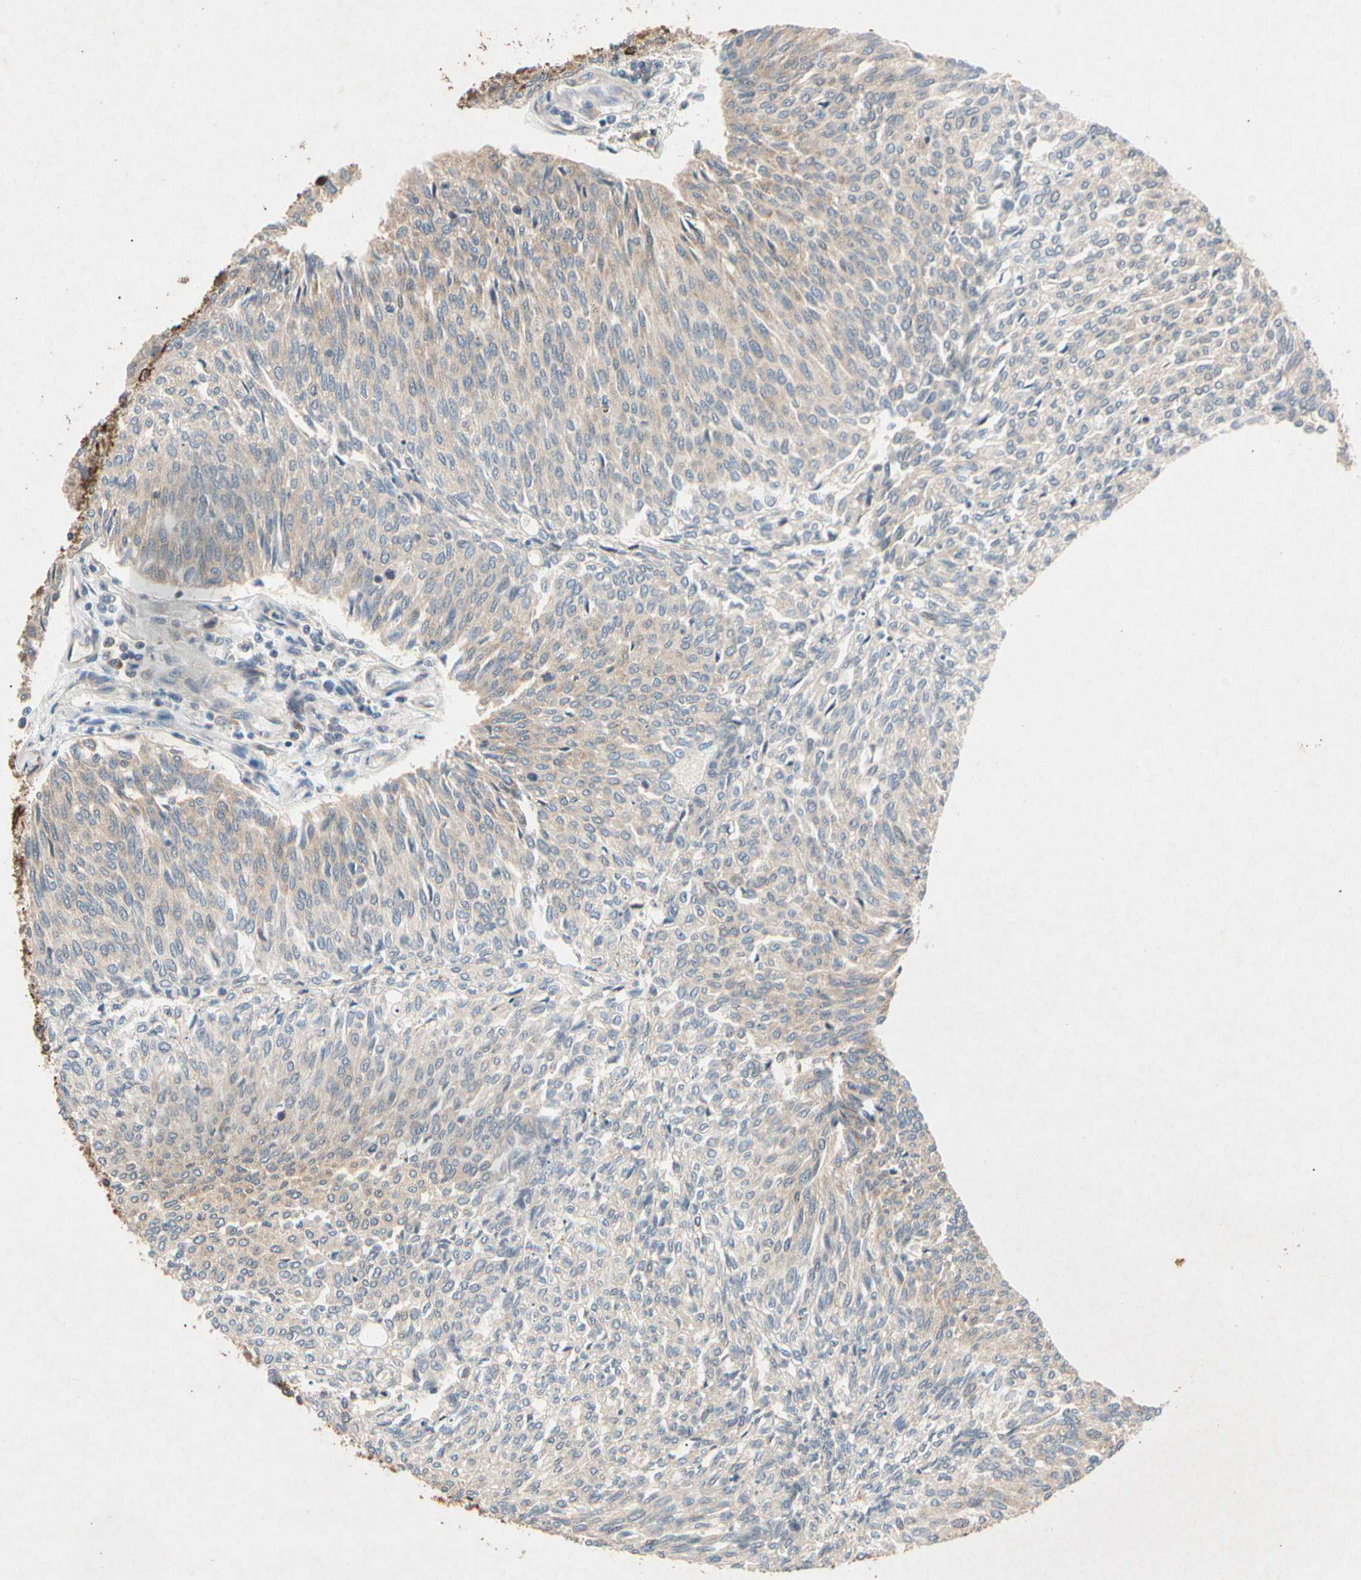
{"staining": {"intensity": "weak", "quantity": "25%-75%", "location": "cytoplasmic/membranous"}, "tissue": "urothelial cancer", "cell_type": "Tumor cells", "image_type": "cancer", "snomed": [{"axis": "morphology", "description": "Urothelial carcinoma, Low grade"}, {"axis": "topography", "description": "Urinary bladder"}], "caption": "IHC of human low-grade urothelial carcinoma reveals low levels of weak cytoplasmic/membranous expression in about 25%-75% of tumor cells.", "gene": "EIF1AX", "patient": {"sex": "female", "age": 79}}